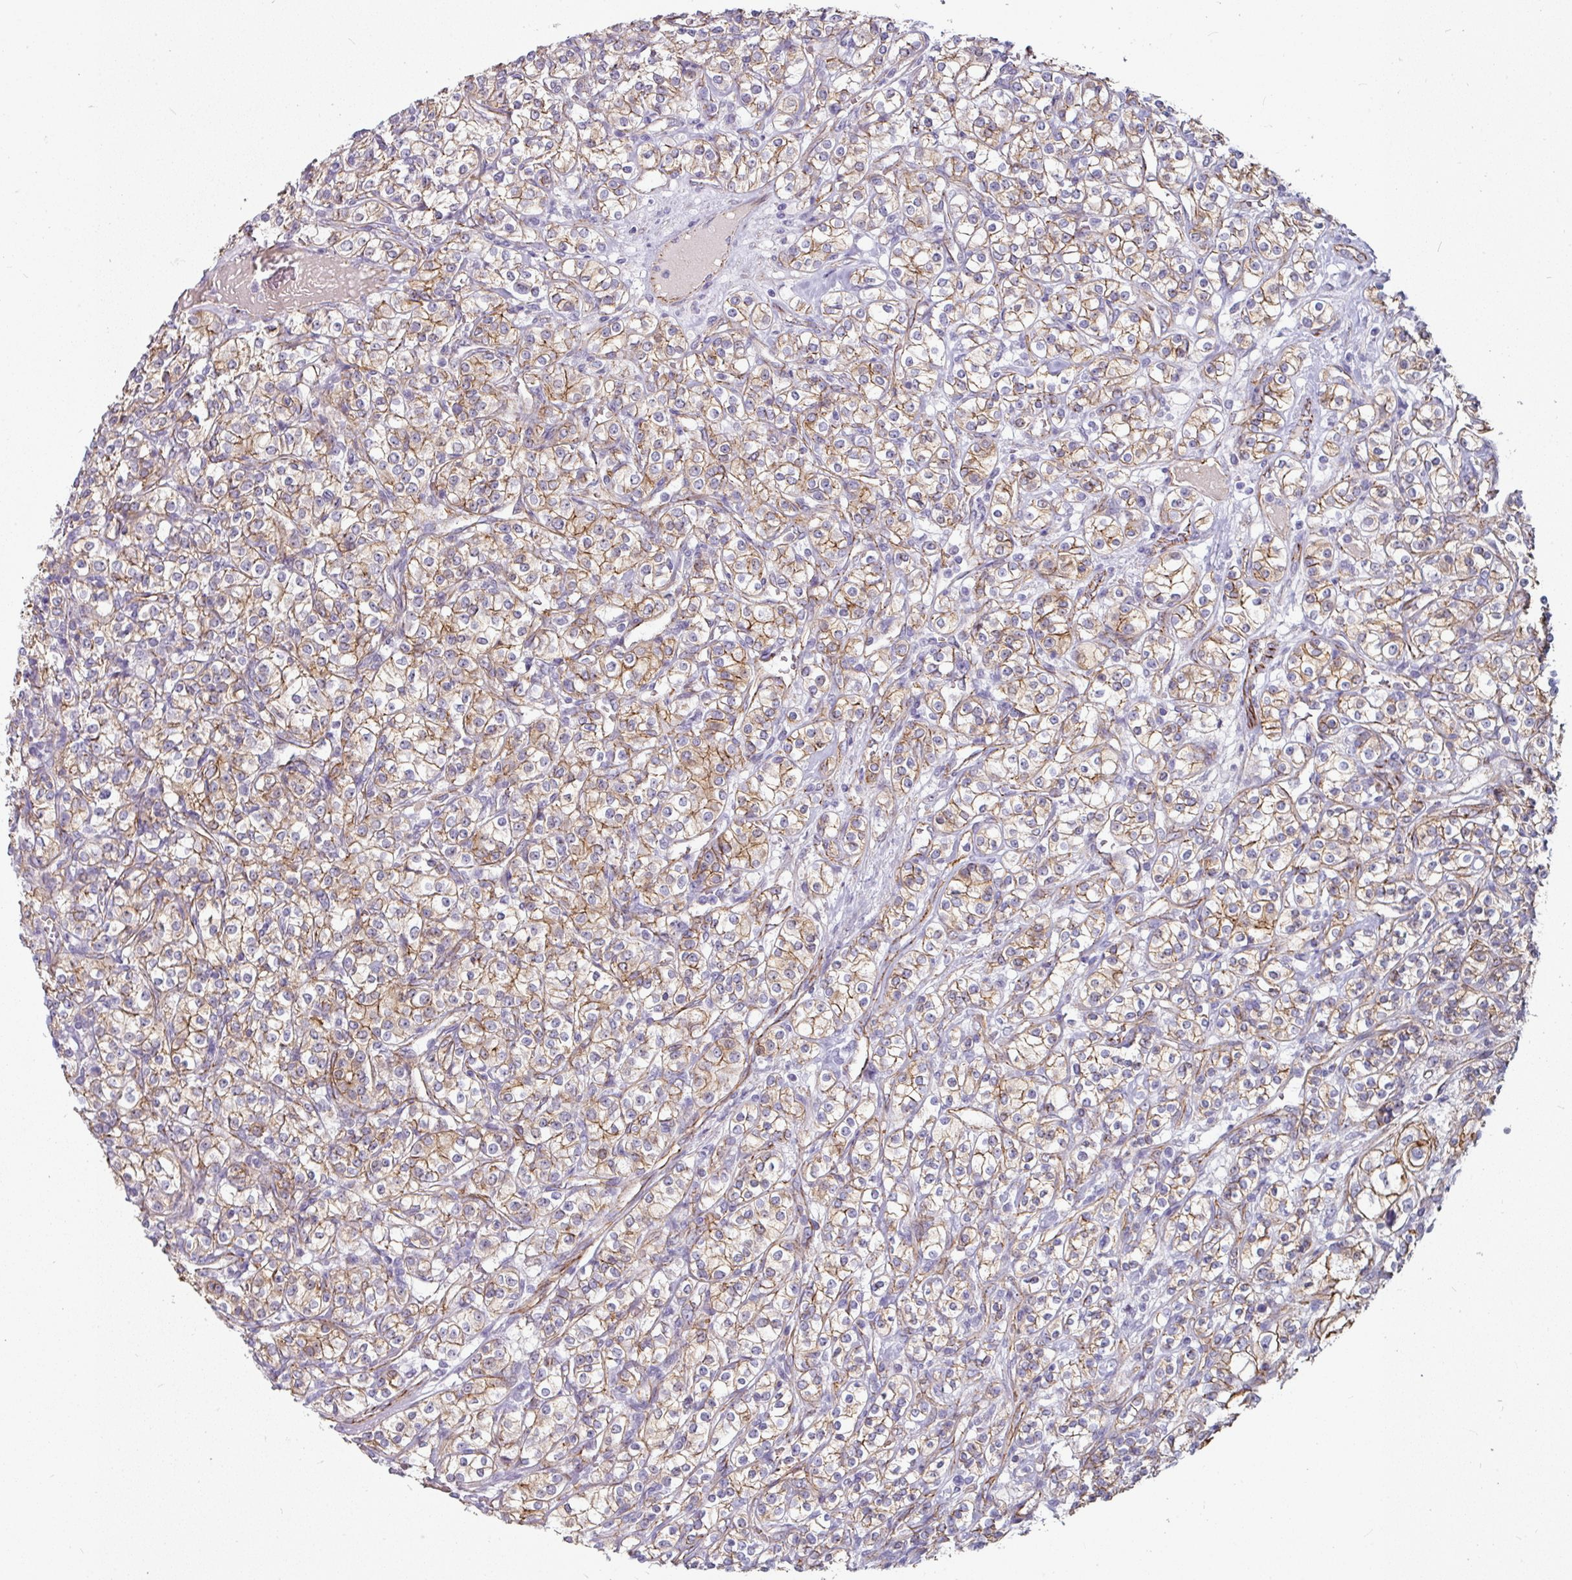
{"staining": {"intensity": "moderate", "quantity": "25%-75%", "location": "cytoplasmic/membranous"}, "tissue": "renal cancer", "cell_type": "Tumor cells", "image_type": "cancer", "snomed": [{"axis": "morphology", "description": "Adenocarcinoma, NOS"}, {"axis": "topography", "description": "Kidney"}], "caption": "The micrograph demonstrates a brown stain indicating the presence of a protein in the cytoplasmic/membranous of tumor cells in adenocarcinoma (renal).", "gene": "JUP", "patient": {"sex": "male", "age": 77}}